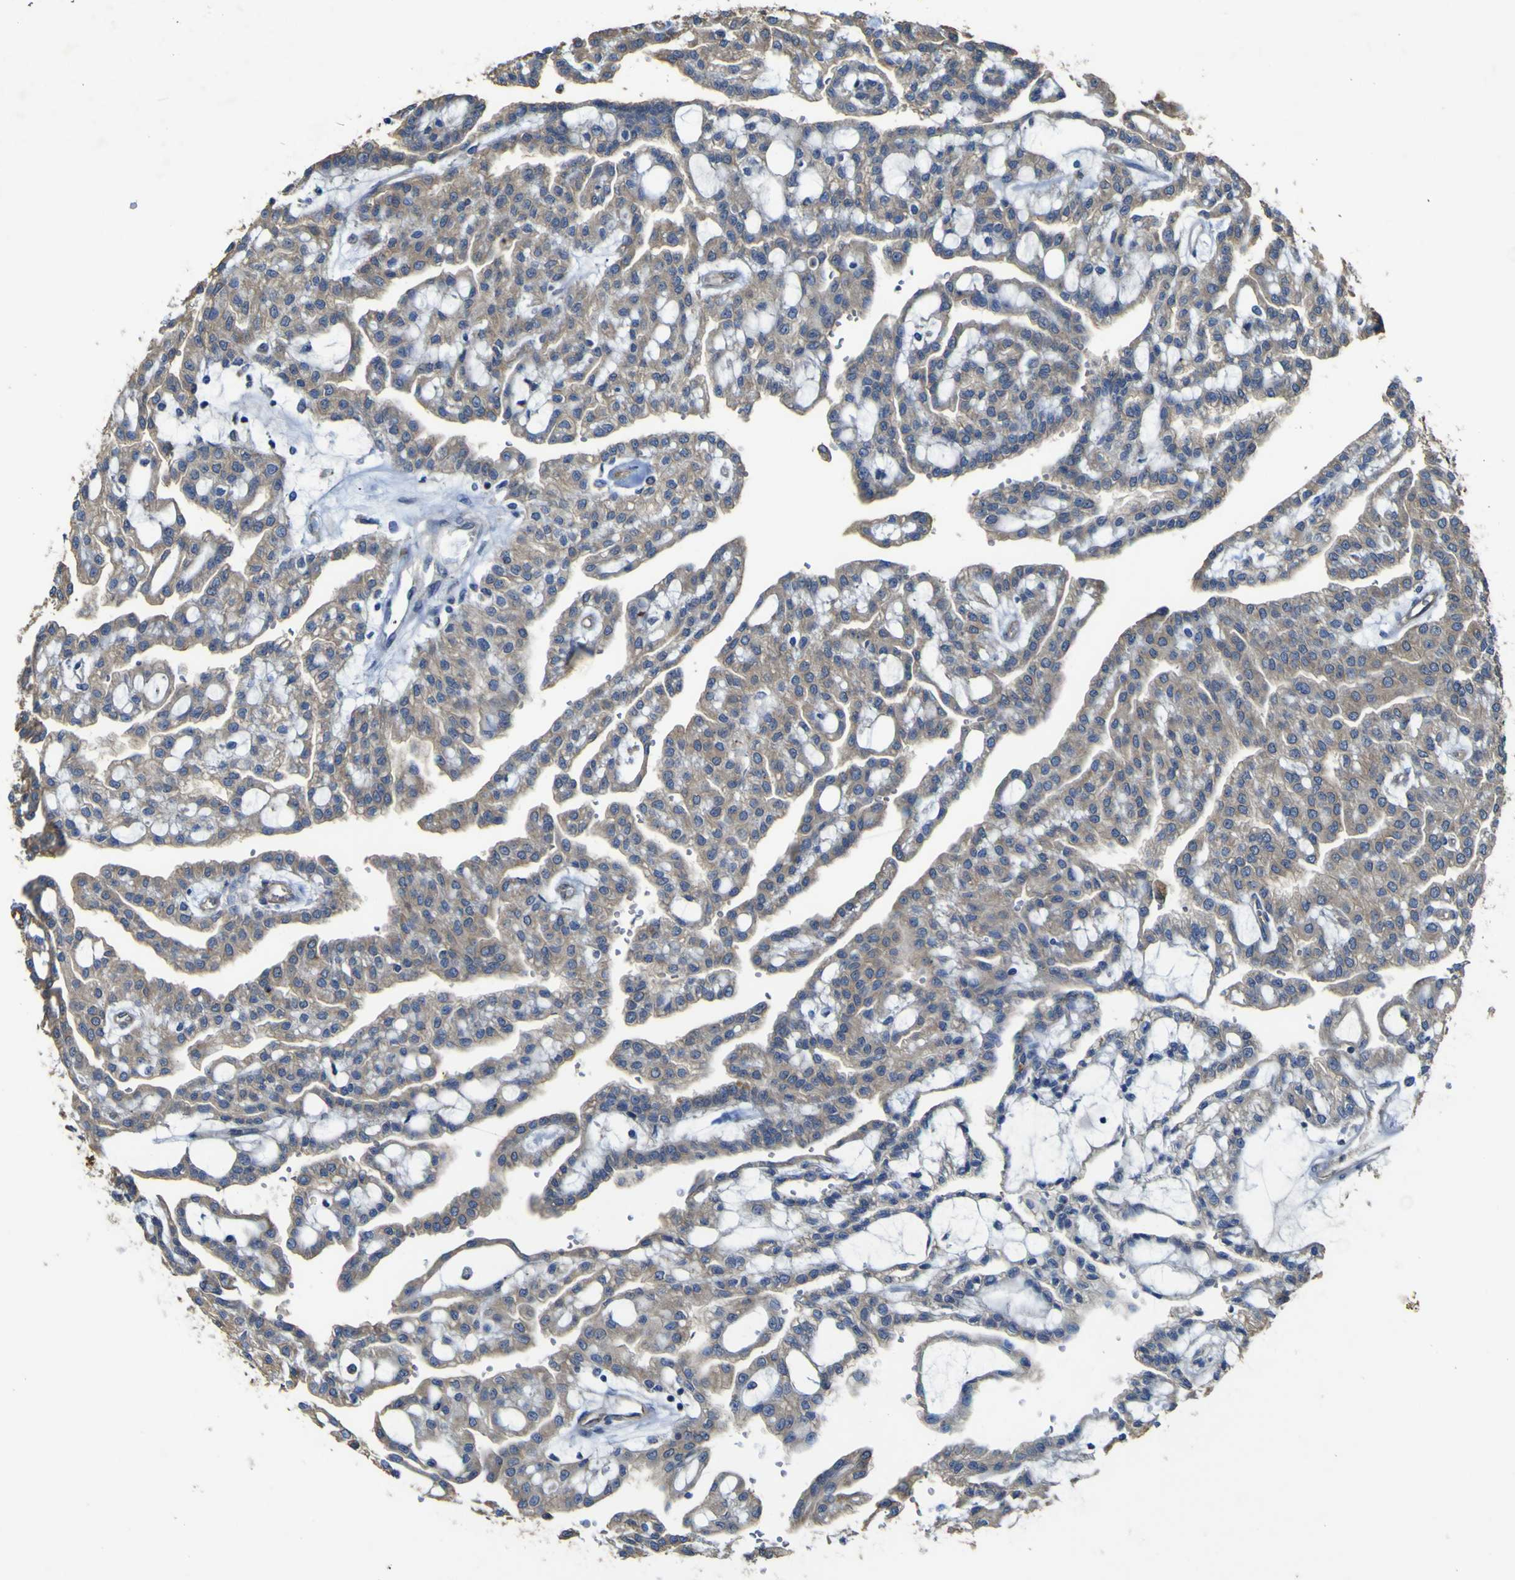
{"staining": {"intensity": "weak", "quantity": ">75%", "location": "cytoplasmic/membranous"}, "tissue": "renal cancer", "cell_type": "Tumor cells", "image_type": "cancer", "snomed": [{"axis": "morphology", "description": "Adenocarcinoma, NOS"}, {"axis": "topography", "description": "Kidney"}], "caption": "This histopathology image exhibits IHC staining of renal cancer (adenocarcinoma), with low weak cytoplasmic/membranous expression in approximately >75% of tumor cells.", "gene": "TNFSF15", "patient": {"sex": "male", "age": 63}}